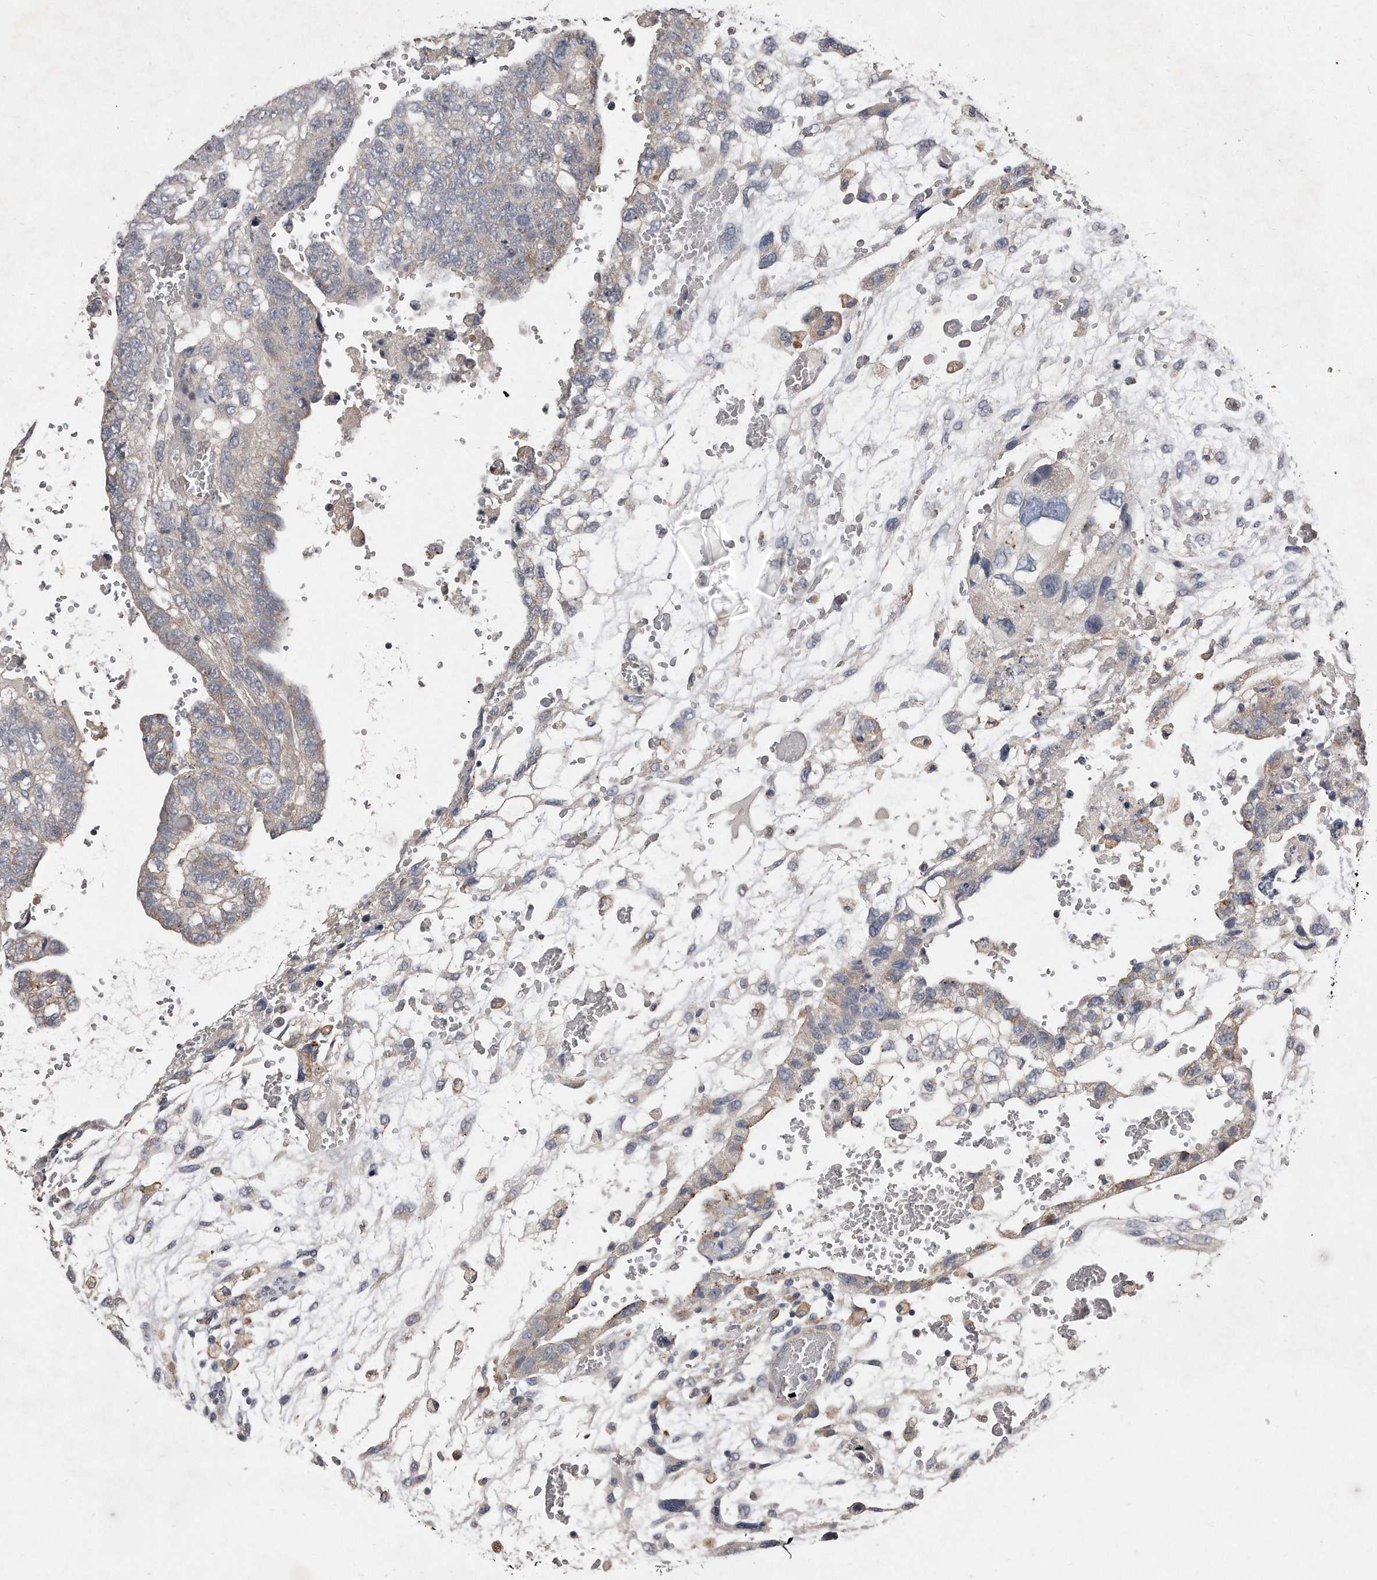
{"staining": {"intensity": "weak", "quantity": "<25%", "location": "cytoplasmic/membranous"}, "tissue": "testis cancer", "cell_type": "Tumor cells", "image_type": "cancer", "snomed": [{"axis": "morphology", "description": "Carcinoma, Embryonal, NOS"}, {"axis": "topography", "description": "Testis"}], "caption": "Immunohistochemical staining of human testis cancer (embryonal carcinoma) reveals no significant staining in tumor cells.", "gene": "LMOD1", "patient": {"sex": "male", "age": 36}}